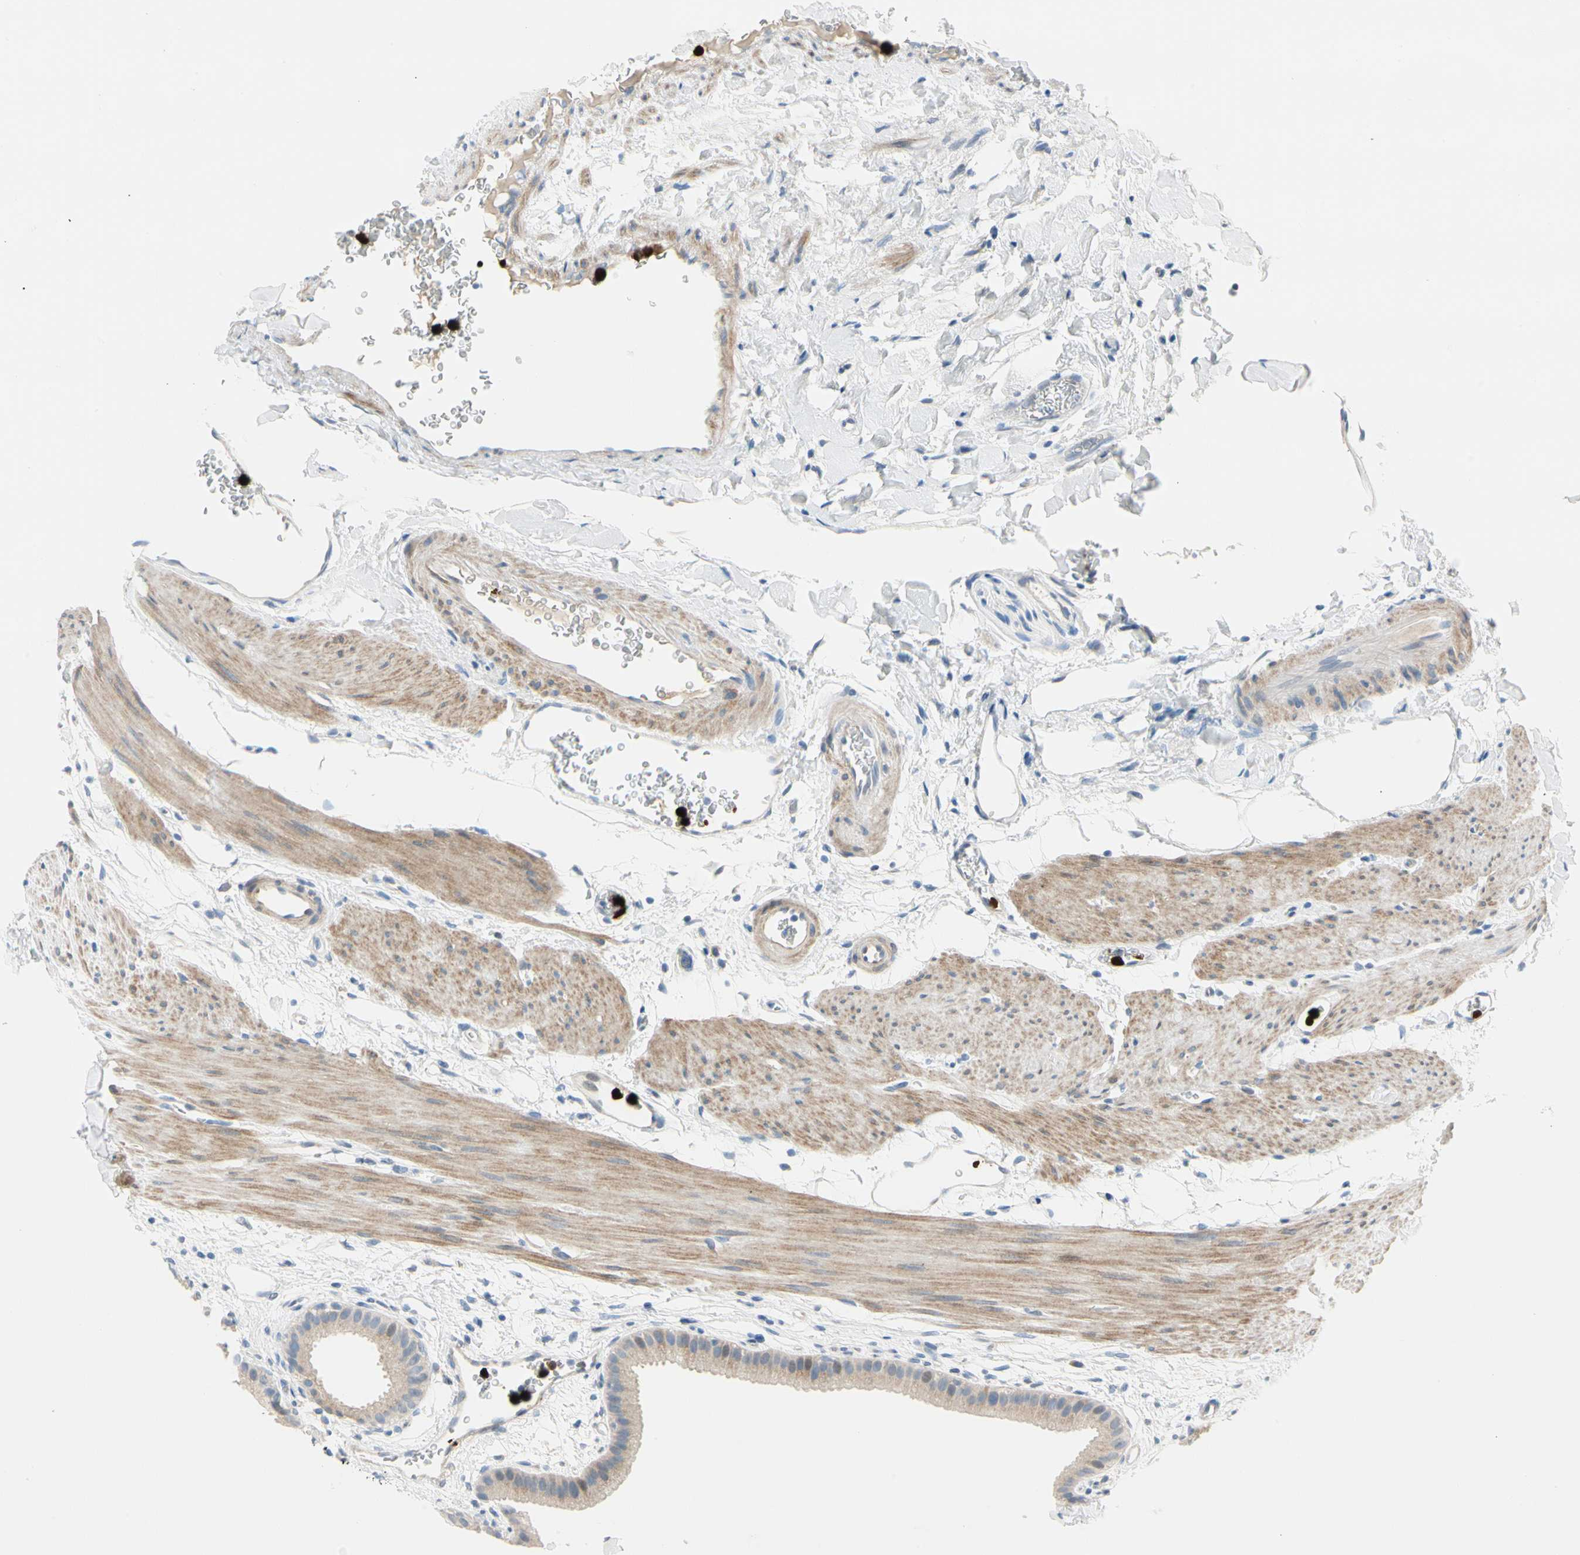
{"staining": {"intensity": "weak", "quantity": ">75%", "location": "cytoplasmic/membranous"}, "tissue": "gallbladder", "cell_type": "Glandular cells", "image_type": "normal", "snomed": [{"axis": "morphology", "description": "Normal tissue, NOS"}, {"axis": "topography", "description": "Gallbladder"}], "caption": "Protein staining of unremarkable gallbladder reveals weak cytoplasmic/membranous positivity in approximately >75% of glandular cells. The staining was performed using DAB, with brown indicating positive protein expression. Nuclei are stained blue with hematoxylin.", "gene": "TRAF5", "patient": {"sex": "female", "age": 64}}